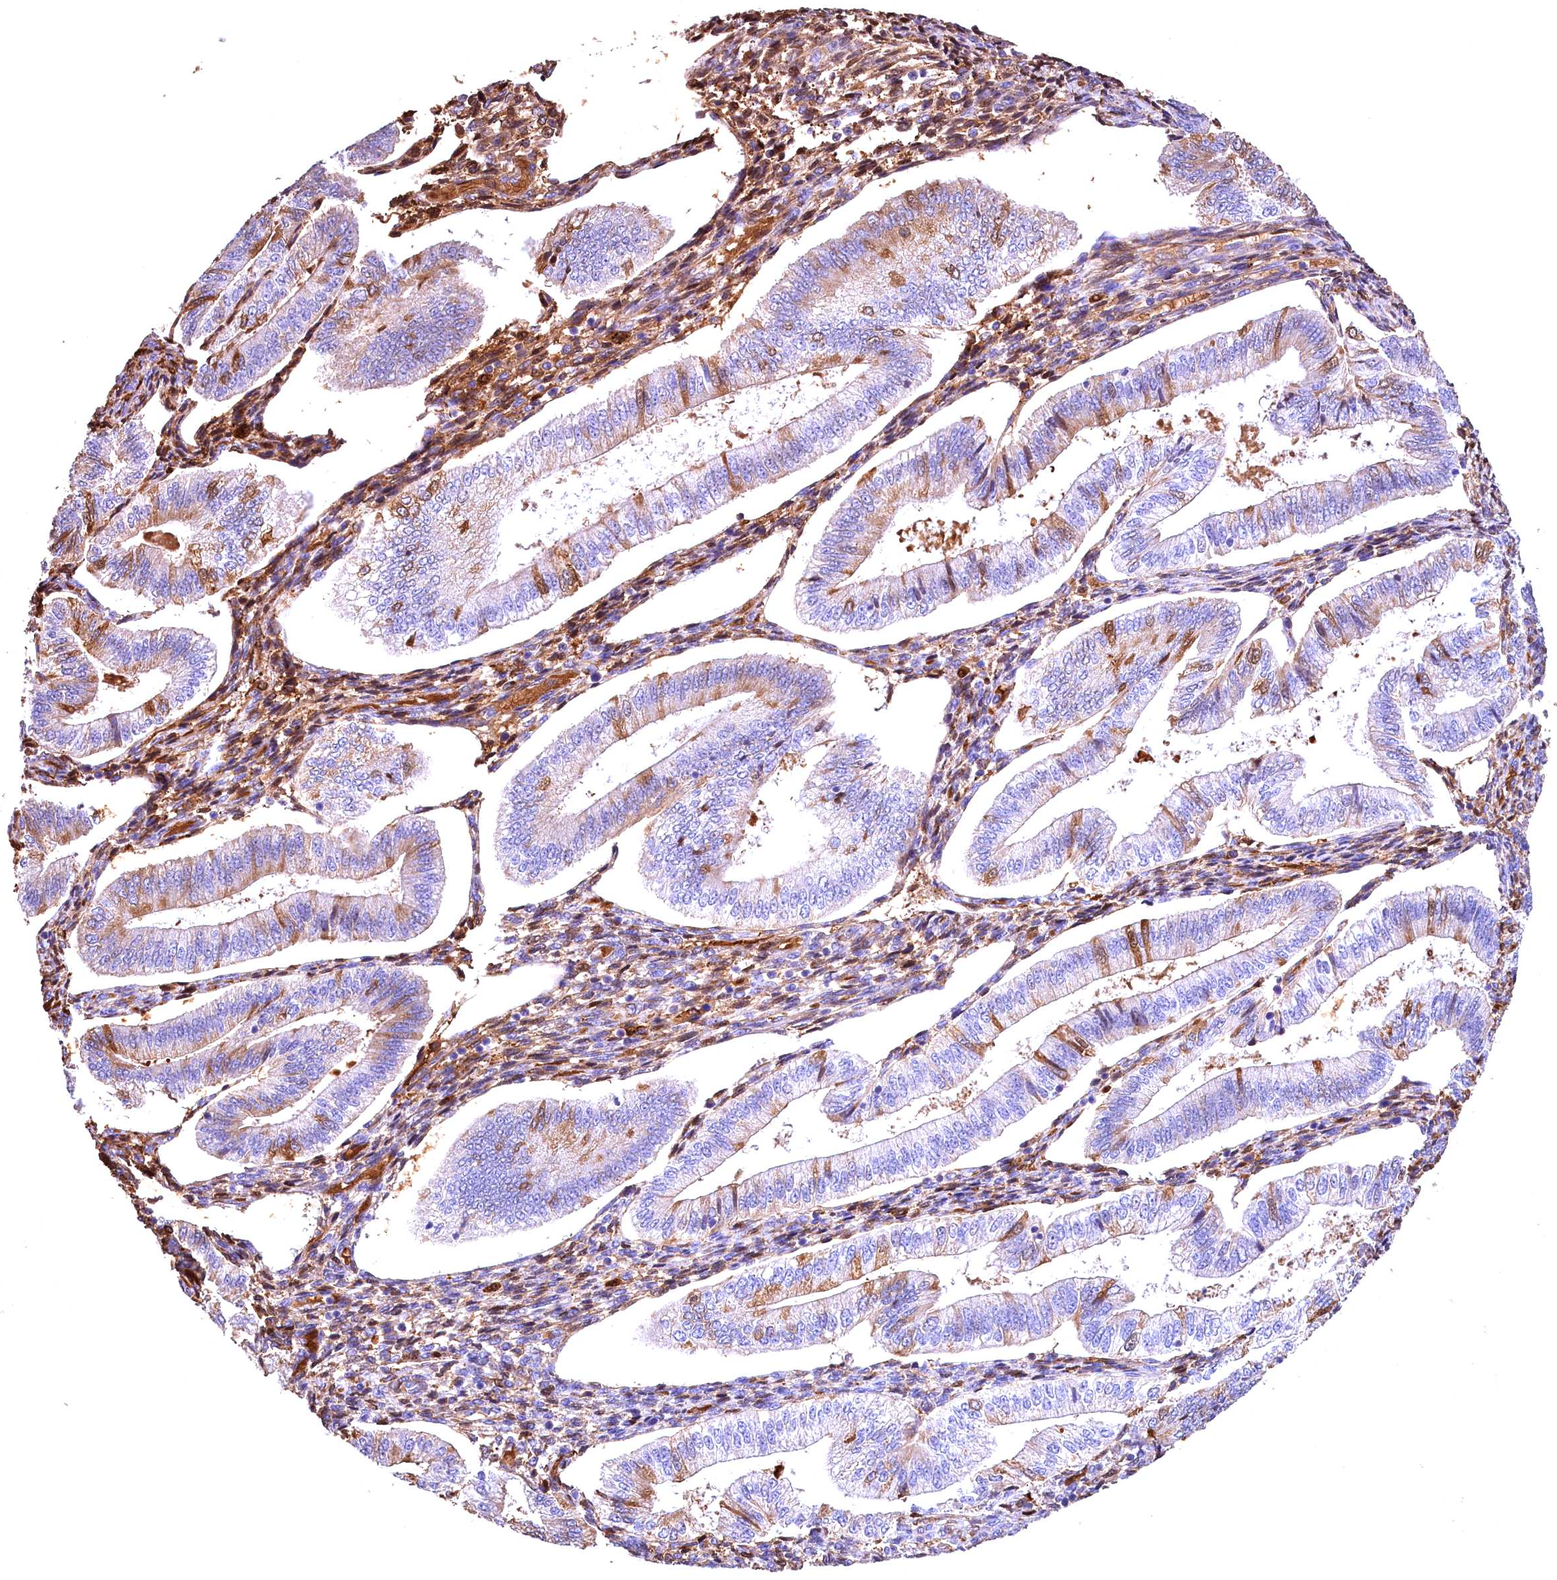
{"staining": {"intensity": "moderate", "quantity": "<25%", "location": "cytoplasmic/membranous"}, "tissue": "endometrium", "cell_type": "Cells in endometrial stroma", "image_type": "normal", "snomed": [{"axis": "morphology", "description": "Normal tissue, NOS"}, {"axis": "topography", "description": "Endometrium"}], "caption": "High-power microscopy captured an immunohistochemistry micrograph of normal endometrium, revealing moderate cytoplasmic/membranous expression in about <25% of cells in endometrial stroma.", "gene": "PHAF1", "patient": {"sex": "female", "age": 34}}